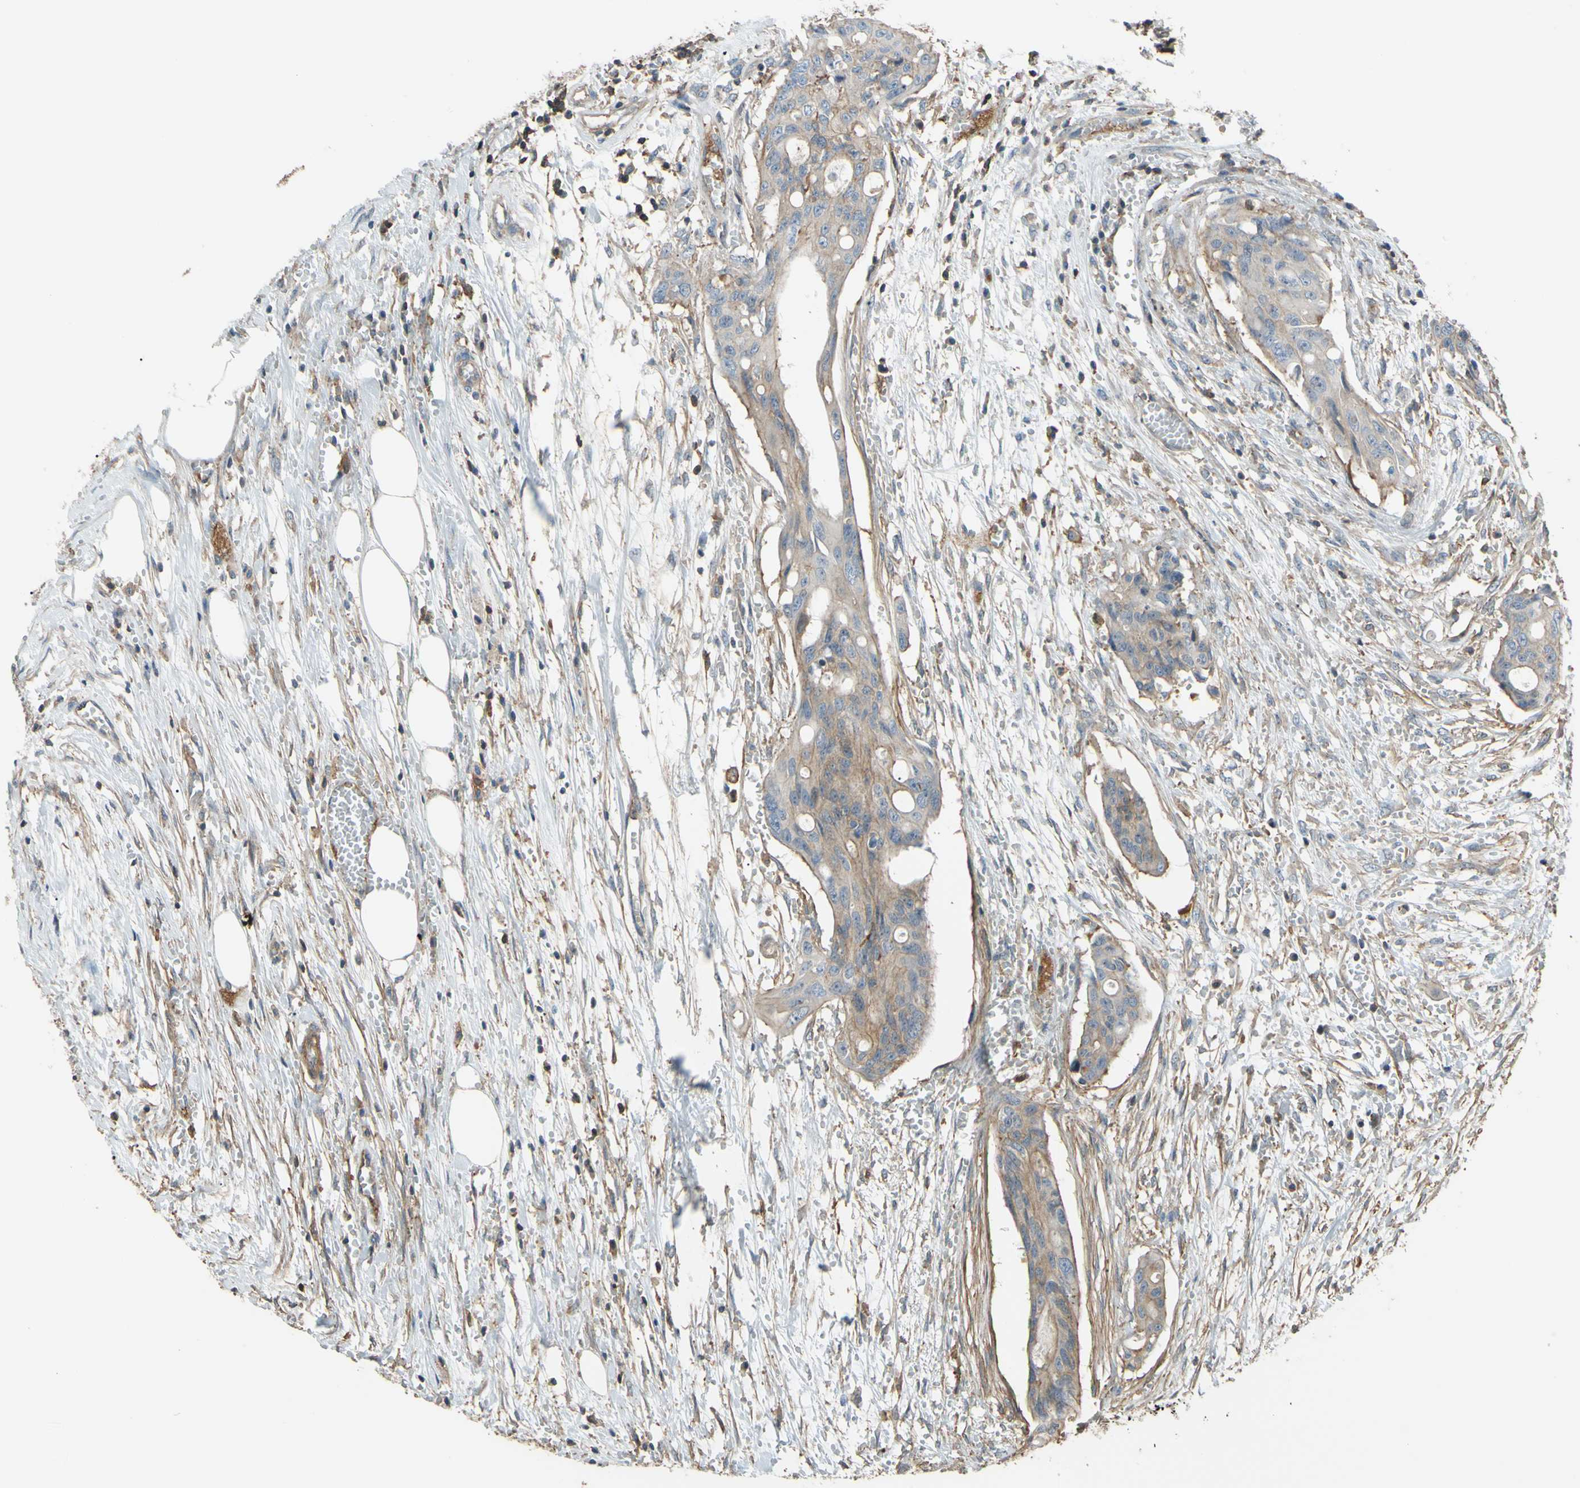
{"staining": {"intensity": "moderate", "quantity": ">75%", "location": "cytoplasmic/membranous"}, "tissue": "colorectal cancer", "cell_type": "Tumor cells", "image_type": "cancer", "snomed": [{"axis": "morphology", "description": "Adenocarcinoma, NOS"}, {"axis": "topography", "description": "Colon"}], "caption": "Colorectal adenocarcinoma tissue demonstrates moderate cytoplasmic/membranous staining in approximately >75% of tumor cells, visualized by immunohistochemistry.", "gene": "ADD3", "patient": {"sex": "female", "age": 57}}